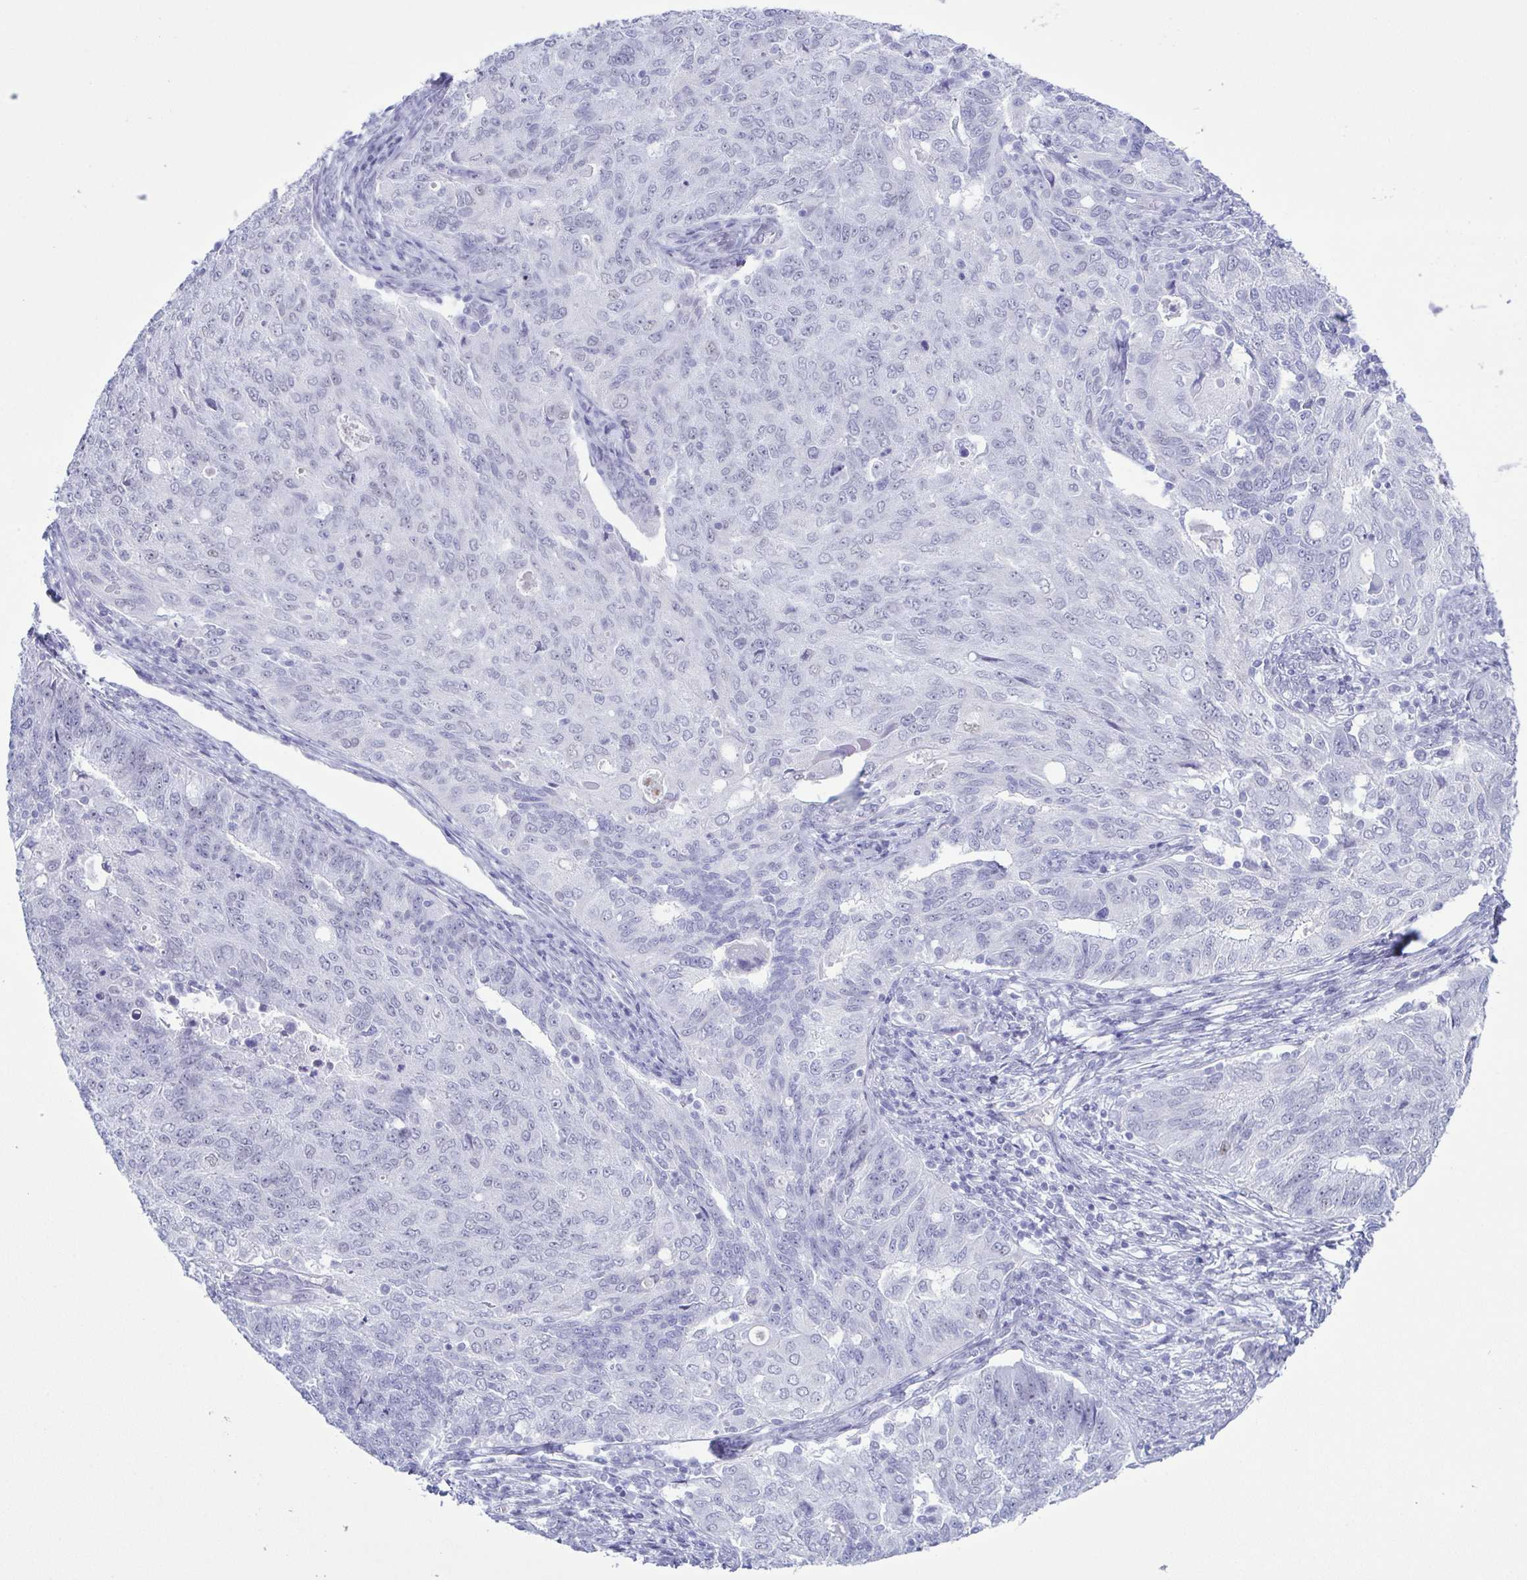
{"staining": {"intensity": "negative", "quantity": "none", "location": "none"}, "tissue": "endometrial cancer", "cell_type": "Tumor cells", "image_type": "cancer", "snomed": [{"axis": "morphology", "description": "Adenocarcinoma, NOS"}, {"axis": "topography", "description": "Endometrium"}], "caption": "Image shows no protein positivity in tumor cells of endometrial adenocarcinoma tissue.", "gene": "SUGP2", "patient": {"sex": "female", "age": 43}}